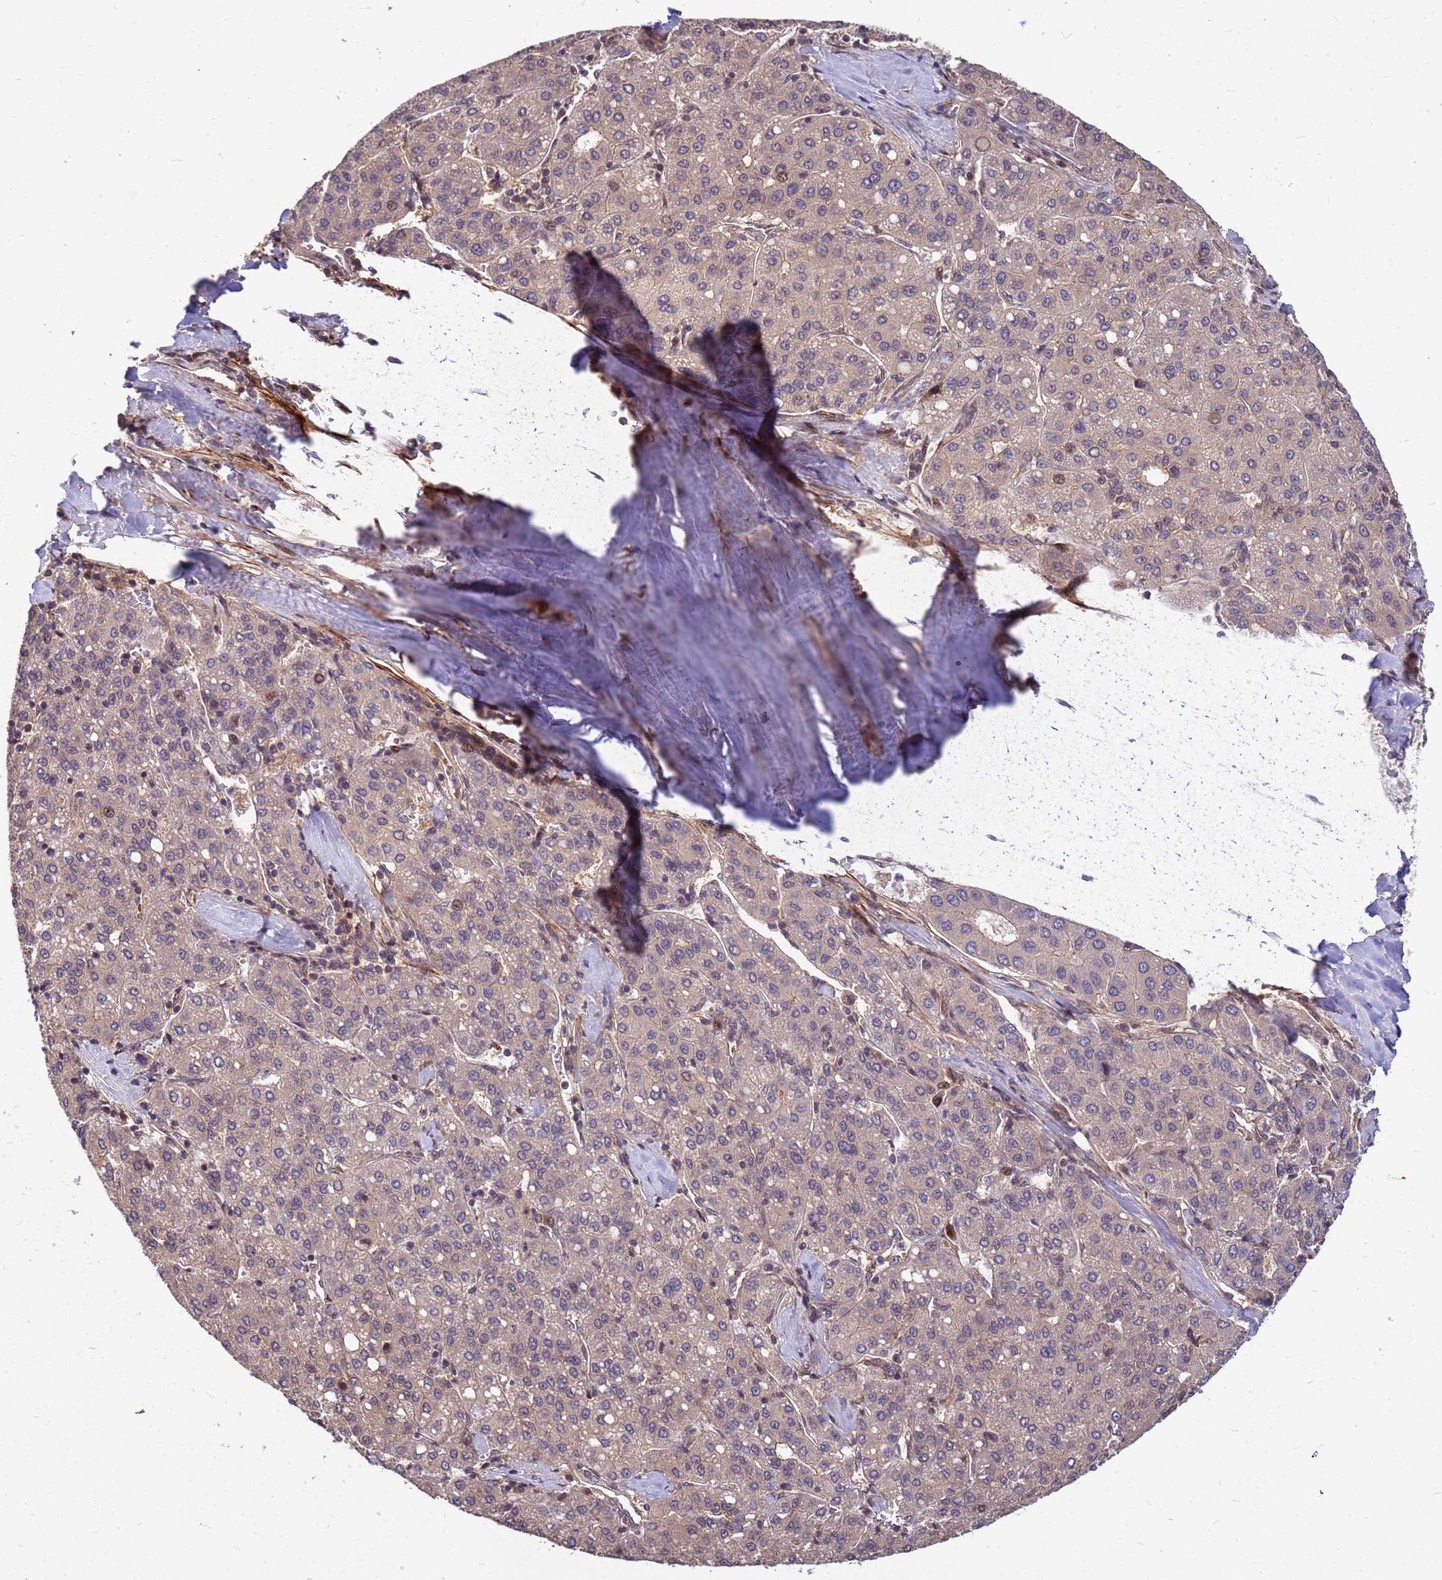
{"staining": {"intensity": "weak", "quantity": "25%-75%", "location": "cytoplasmic/membranous"}, "tissue": "liver cancer", "cell_type": "Tumor cells", "image_type": "cancer", "snomed": [{"axis": "morphology", "description": "Carcinoma, Hepatocellular, NOS"}, {"axis": "topography", "description": "Liver"}], "caption": "A photomicrograph showing weak cytoplasmic/membranous positivity in approximately 25%-75% of tumor cells in liver hepatocellular carcinoma, as visualized by brown immunohistochemical staining.", "gene": "DUS4L", "patient": {"sex": "male", "age": 65}}